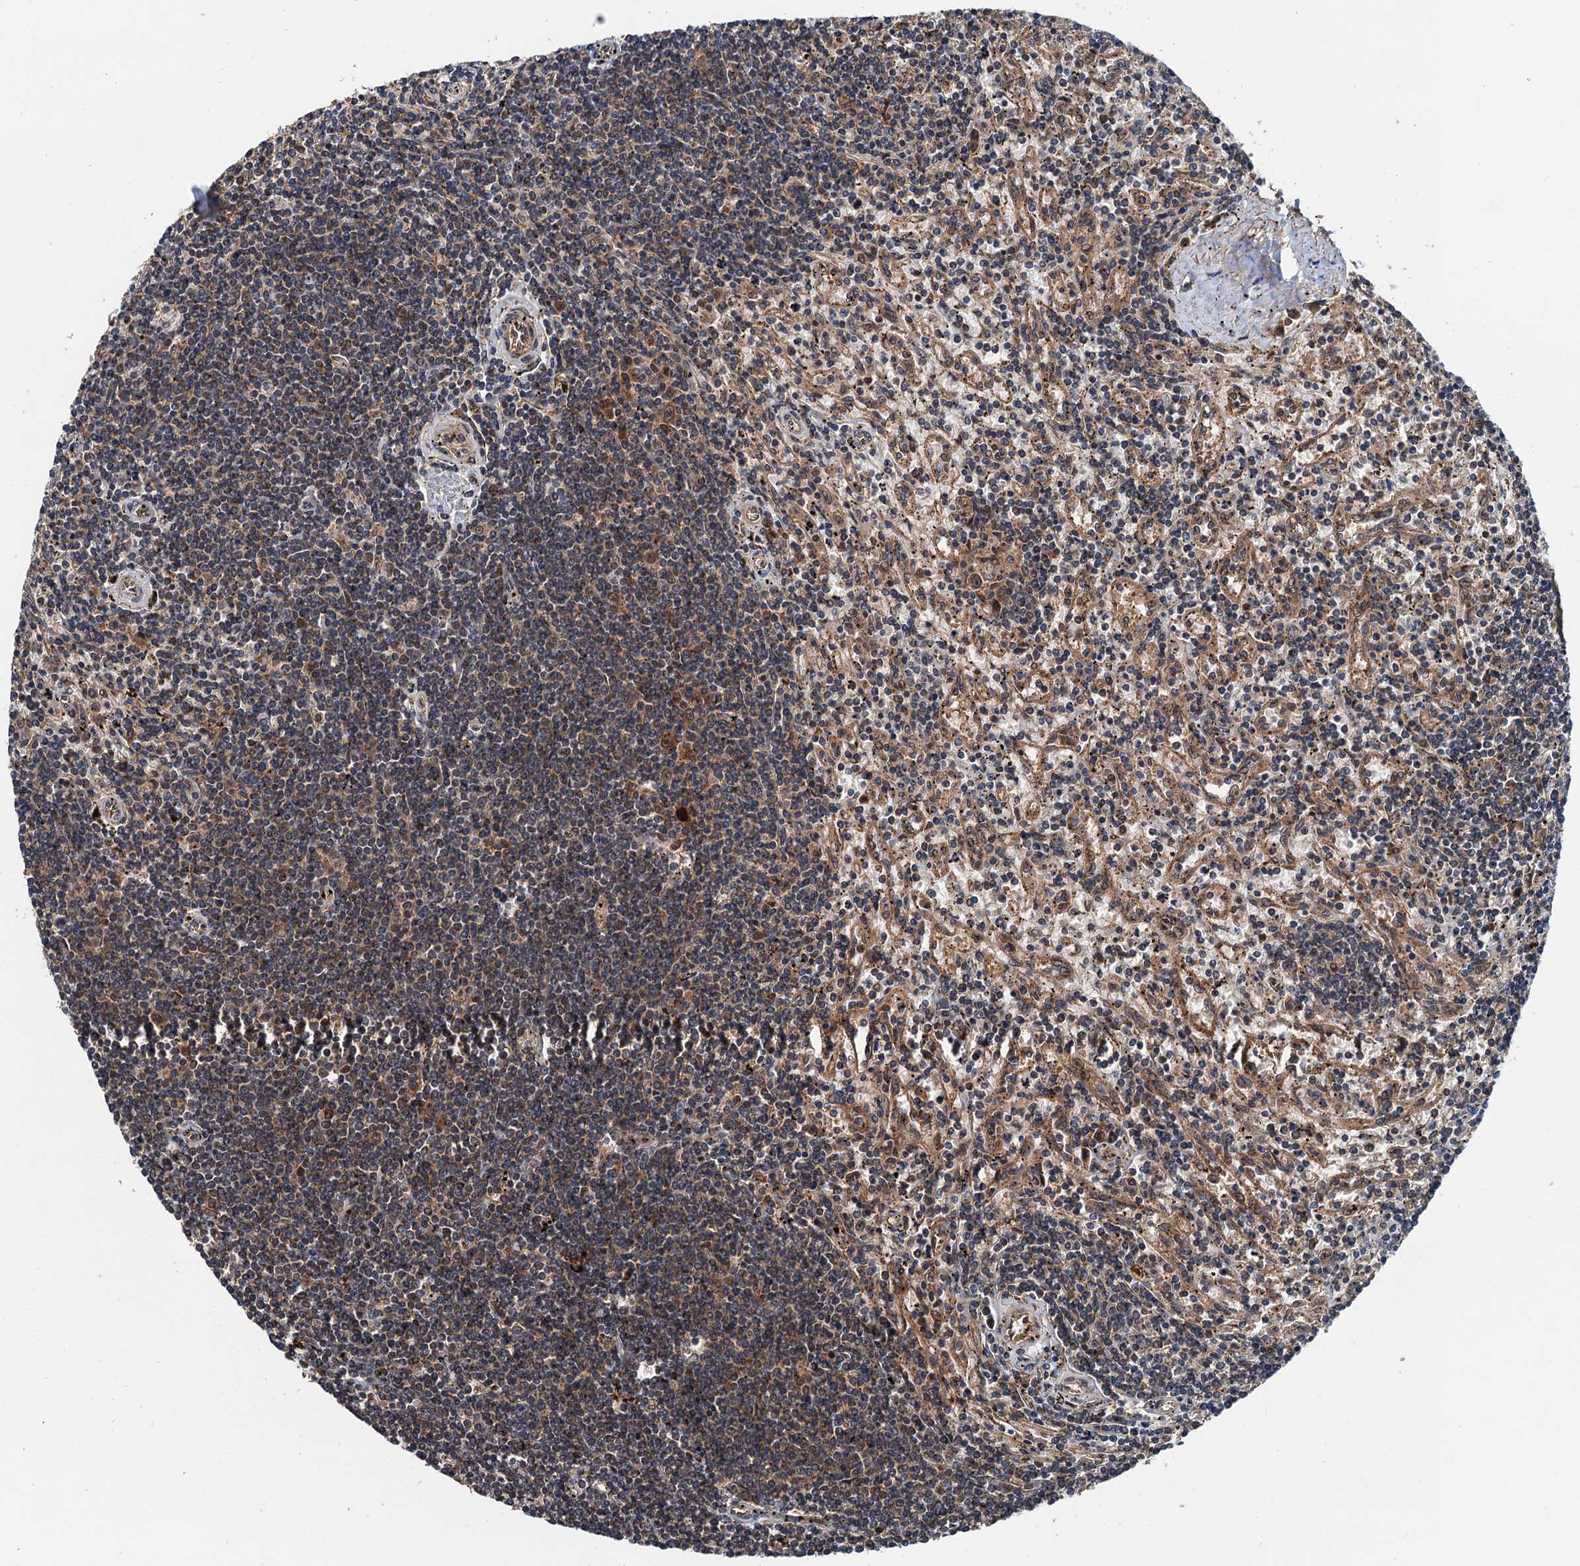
{"staining": {"intensity": "negative", "quantity": "none", "location": "none"}, "tissue": "lymphoma", "cell_type": "Tumor cells", "image_type": "cancer", "snomed": [{"axis": "morphology", "description": "Malignant lymphoma, non-Hodgkin's type, Low grade"}, {"axis": "topography", "description": "Spleen"}], "caption": "Immunohistochemistry (IHC) image of low-grade malignant lymphoma, non-Hodgkin's type stained for a protein (brown), which reveals no positivity in tumor cells.", "gene": "AAGAB", "patient": {"sex": "male", "age": 76}}